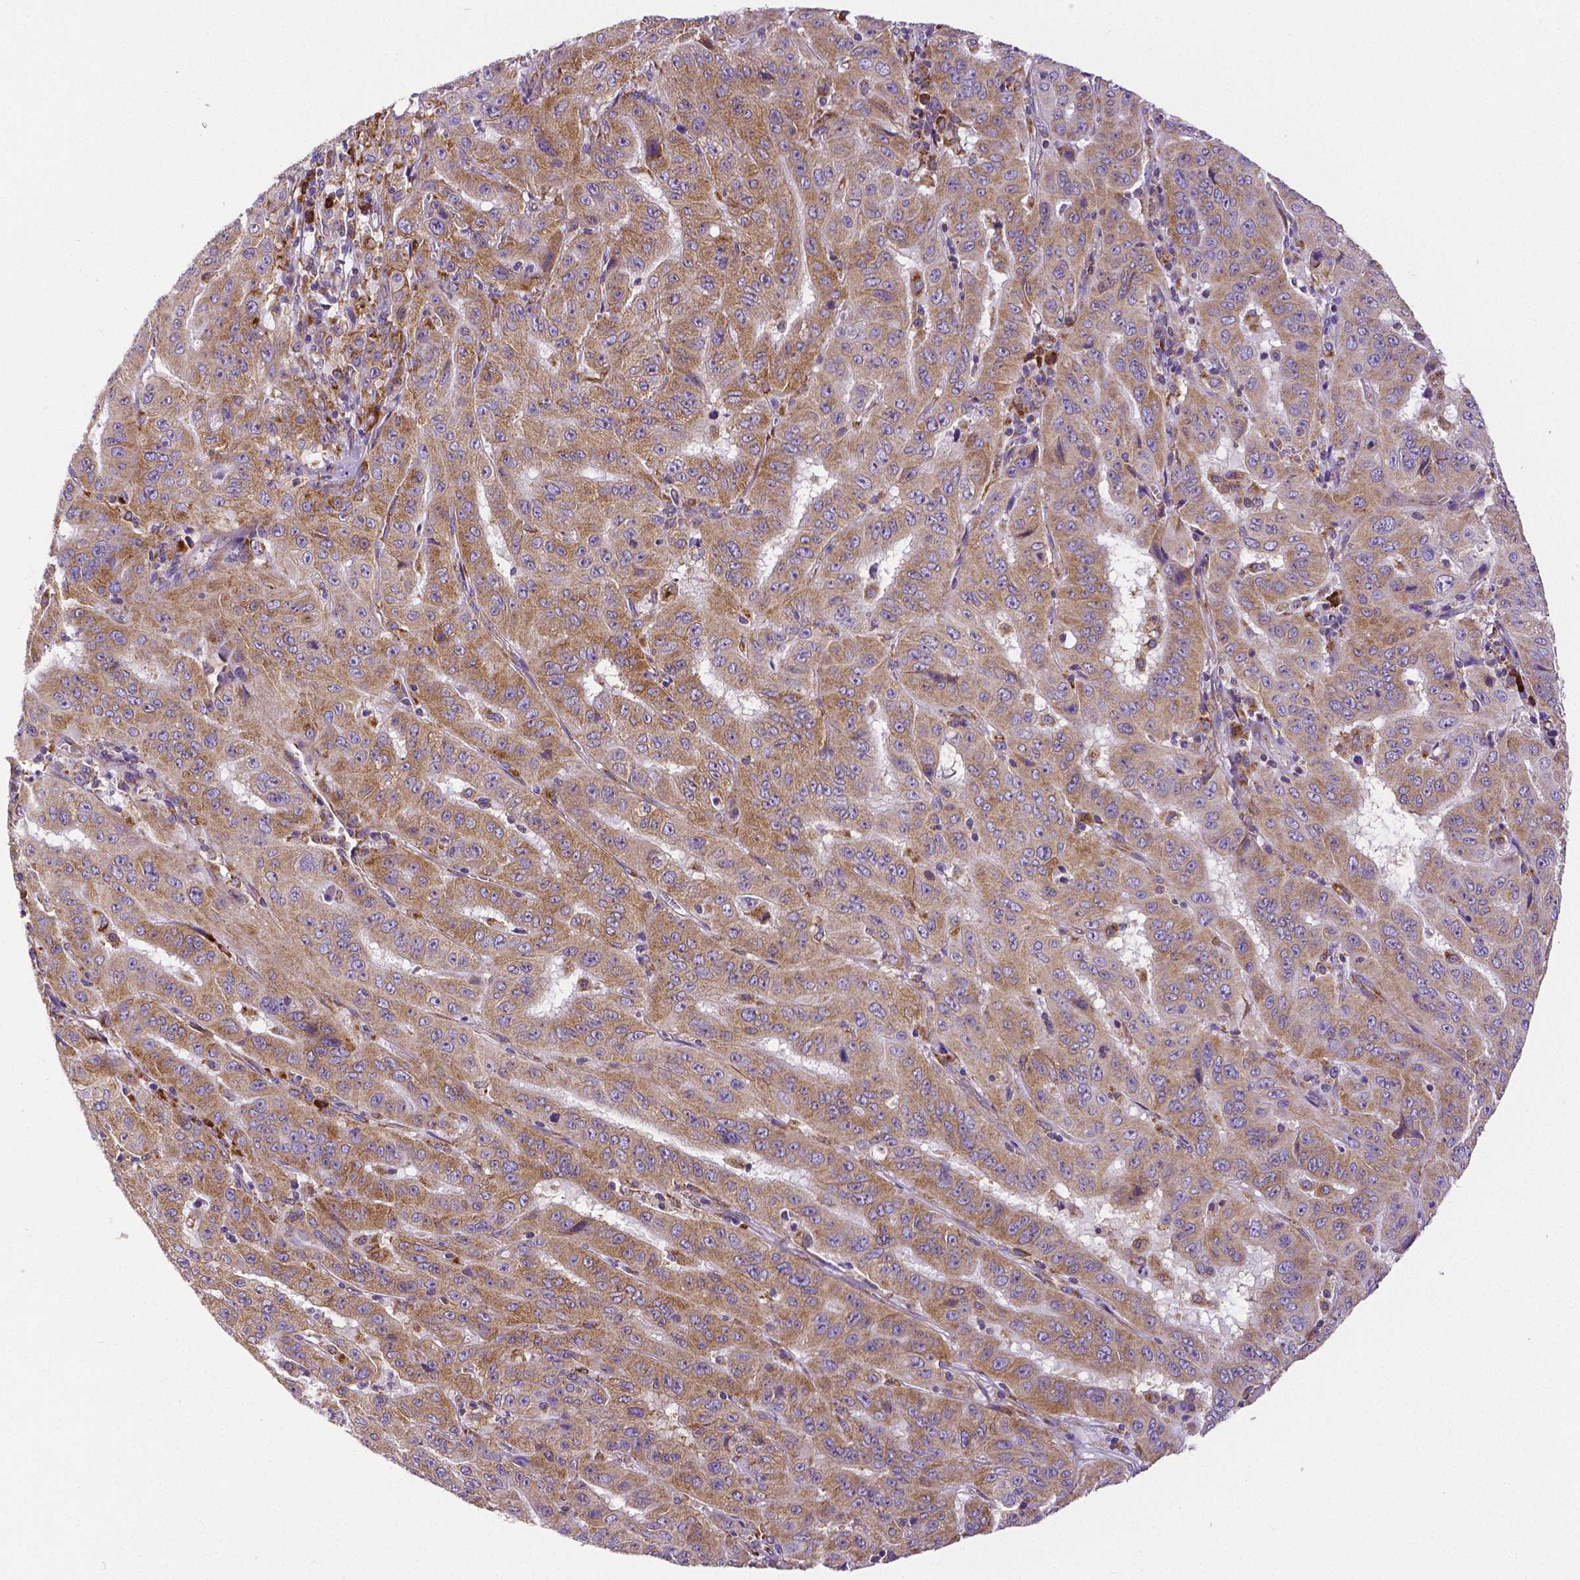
{"staining": {"intensity": "moderate", "quantity": ">75%", "location": "cytoplasmic/membranous"}, "tissue": "pancreatic cancer", "cell_type": "Tumor cells", "image_type": "cancer", "snomed": [{"axis": "morphology", "description": "Adenocarcinoma, NOS"}, {"axis": "topography", "description": "Pancreas"}], "caption": "About >75% of tumor cells in human pancreatic adenocarcinoma reveal moderate cytoplasmic/membranous protein staining as visualized by brown immunohistochemical staining.", "gene": "MTDH", "patient": {"sex": "male", "age": 63}}